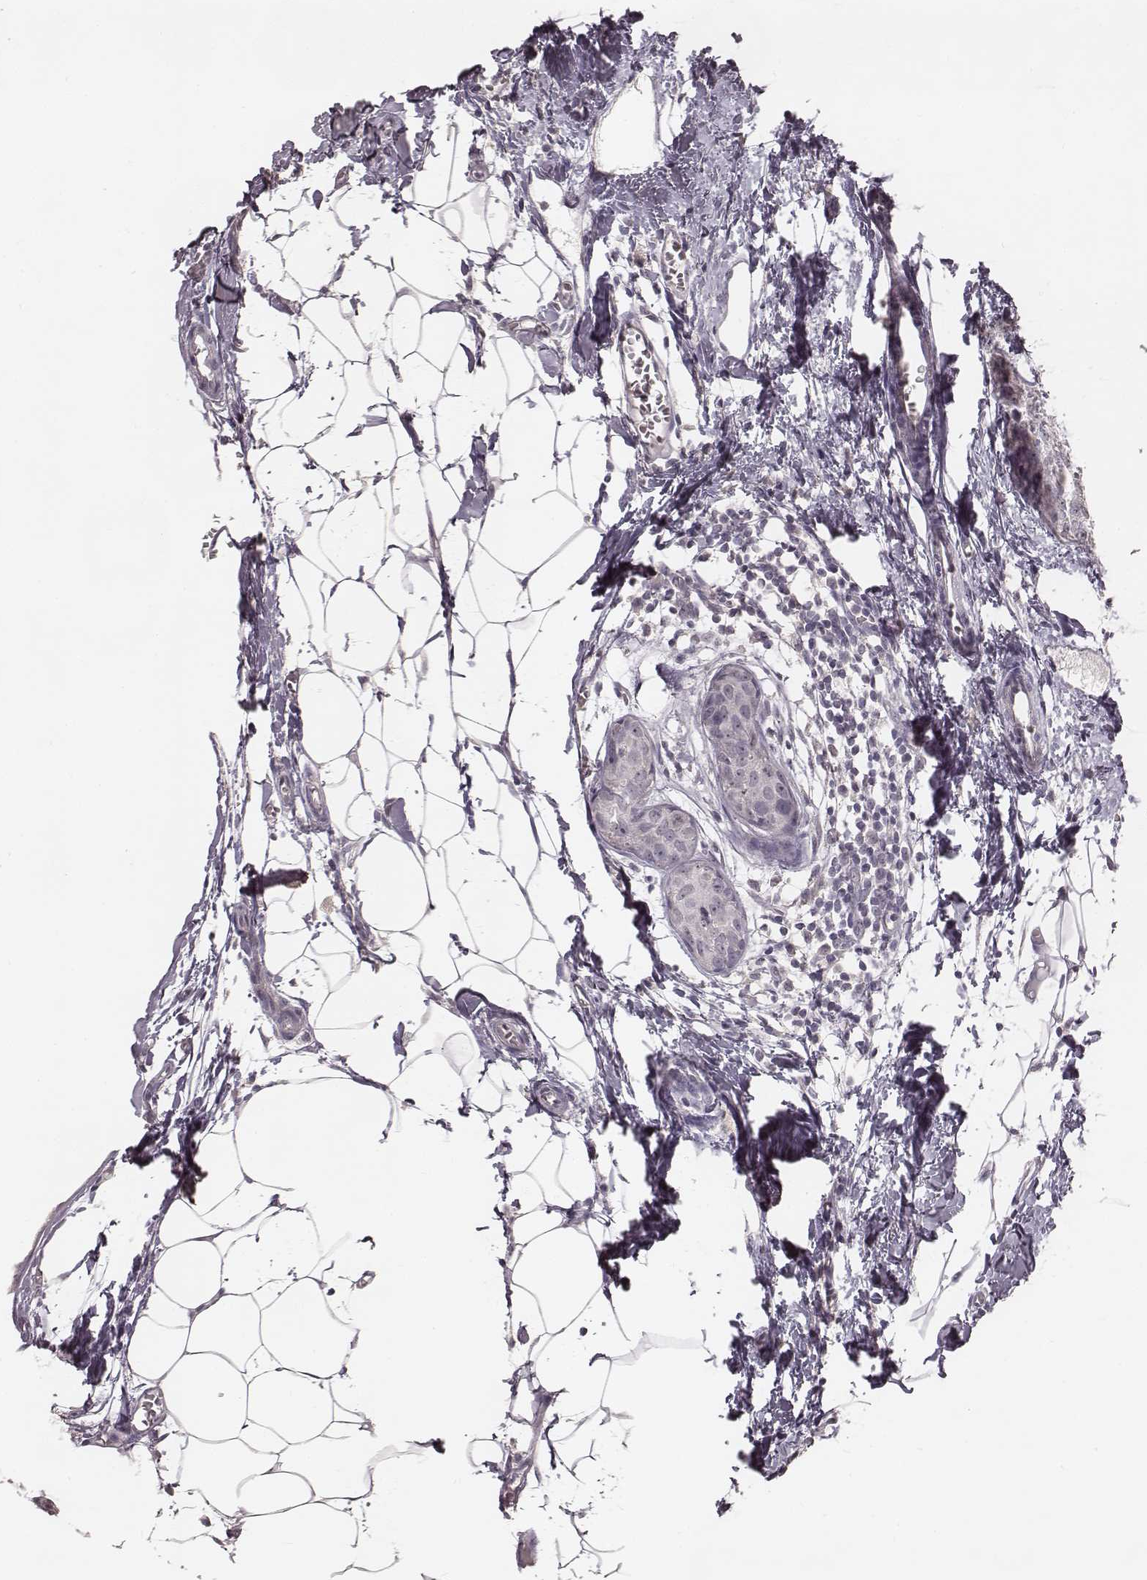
{"staining": {"intensity": "negative", "quantity": "none", "location": "none"}, "tissue": "breast cancer", "cell_type": "Tumor cells", "image_type": "cancer", "snomed": [{"axis": "morphology", "description": "Duct carcinoma"}, {"axis": "topography", "description": "Breast"}], "caption": "Immunohistochemistry (IHC) micrograph of breast cancer (intraductal carcinoma) stained for a protein (brown), which displays no expression in tumor cells.", "gene": "LY6K", "patient": {"sex": "female", "age": 38}}